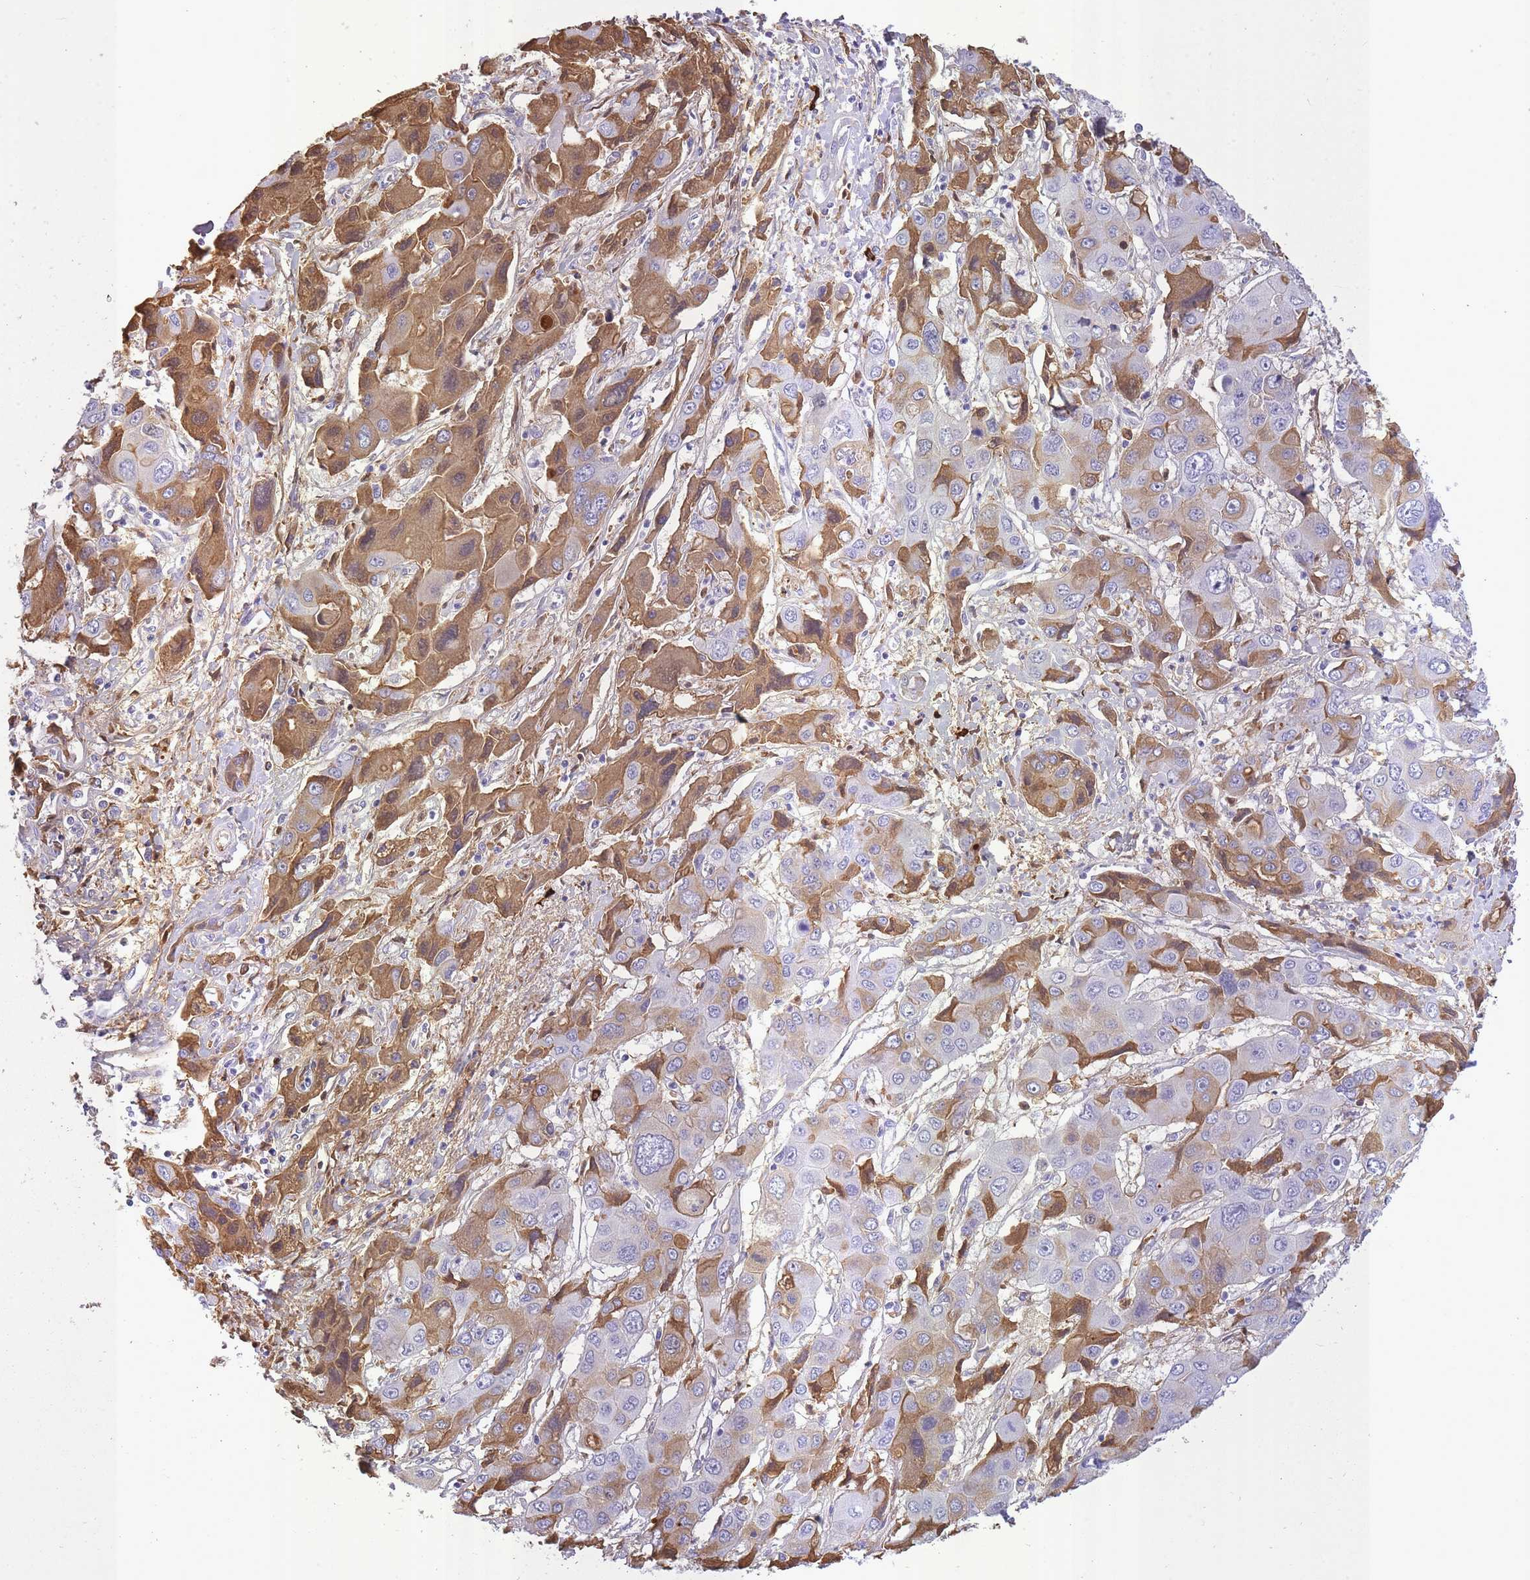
{"staining": {"intensity": "moderate", "quantity": "25%-75%", "location": "cytoplasmic/membranous"}, "tissue": "liver cancer", "cell_type": "Tumor cells", "image_type": "cancer", "snomed": [{"axis": "morphology", "description": "Cholangiocarcinoma"}, {"axis": "topography", "description": "Liver"}], "caption": "Approximately 25%-75% of tumor cells in human liver cancer (cholangiocarcinoma) exhibit moderate cytoplasmic/membranous protein expression as visualized by brown immunohistochemical staining.", "gene": "IGKV1D-42", "patient": {"sex": "male", "age": 67}}